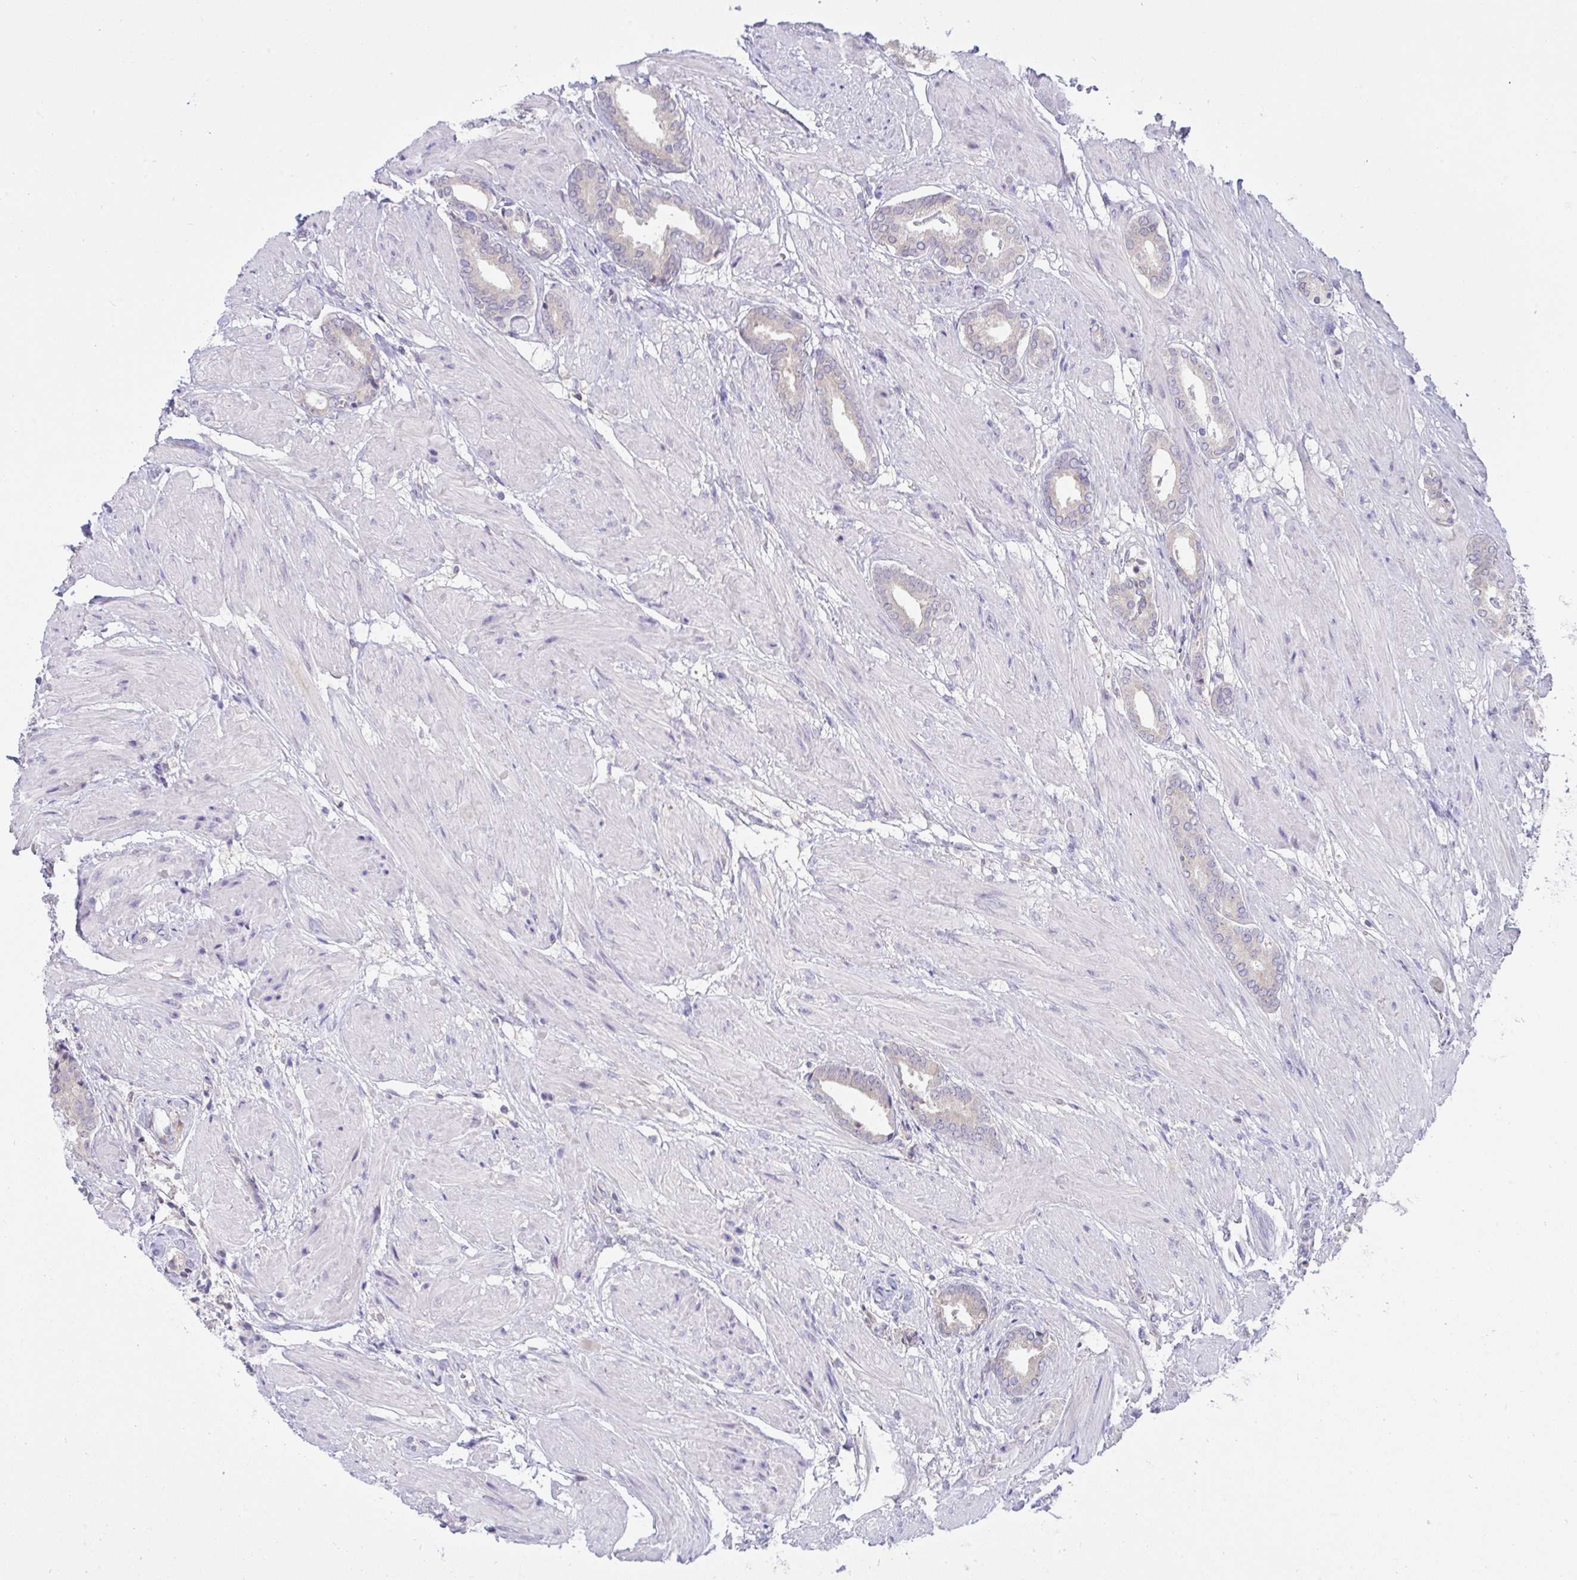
{"staining": {"intensity": "negative", "quantity": "none", "location": "none"}, "tissue": "prostate cancer", "cell_type": "Tumor cells", "image_type": "cancer", "snomed": [{"axis": "morphology", "description": "Adenocarcinoma, High grade"}, {"axis": "topography", "description": "Prostate"}], "caption": "IHC of prostate cancer displays no positivity in tumor cells.", "gene": "TMEM41A", "patient": {"sex": "male", "age": 56}}